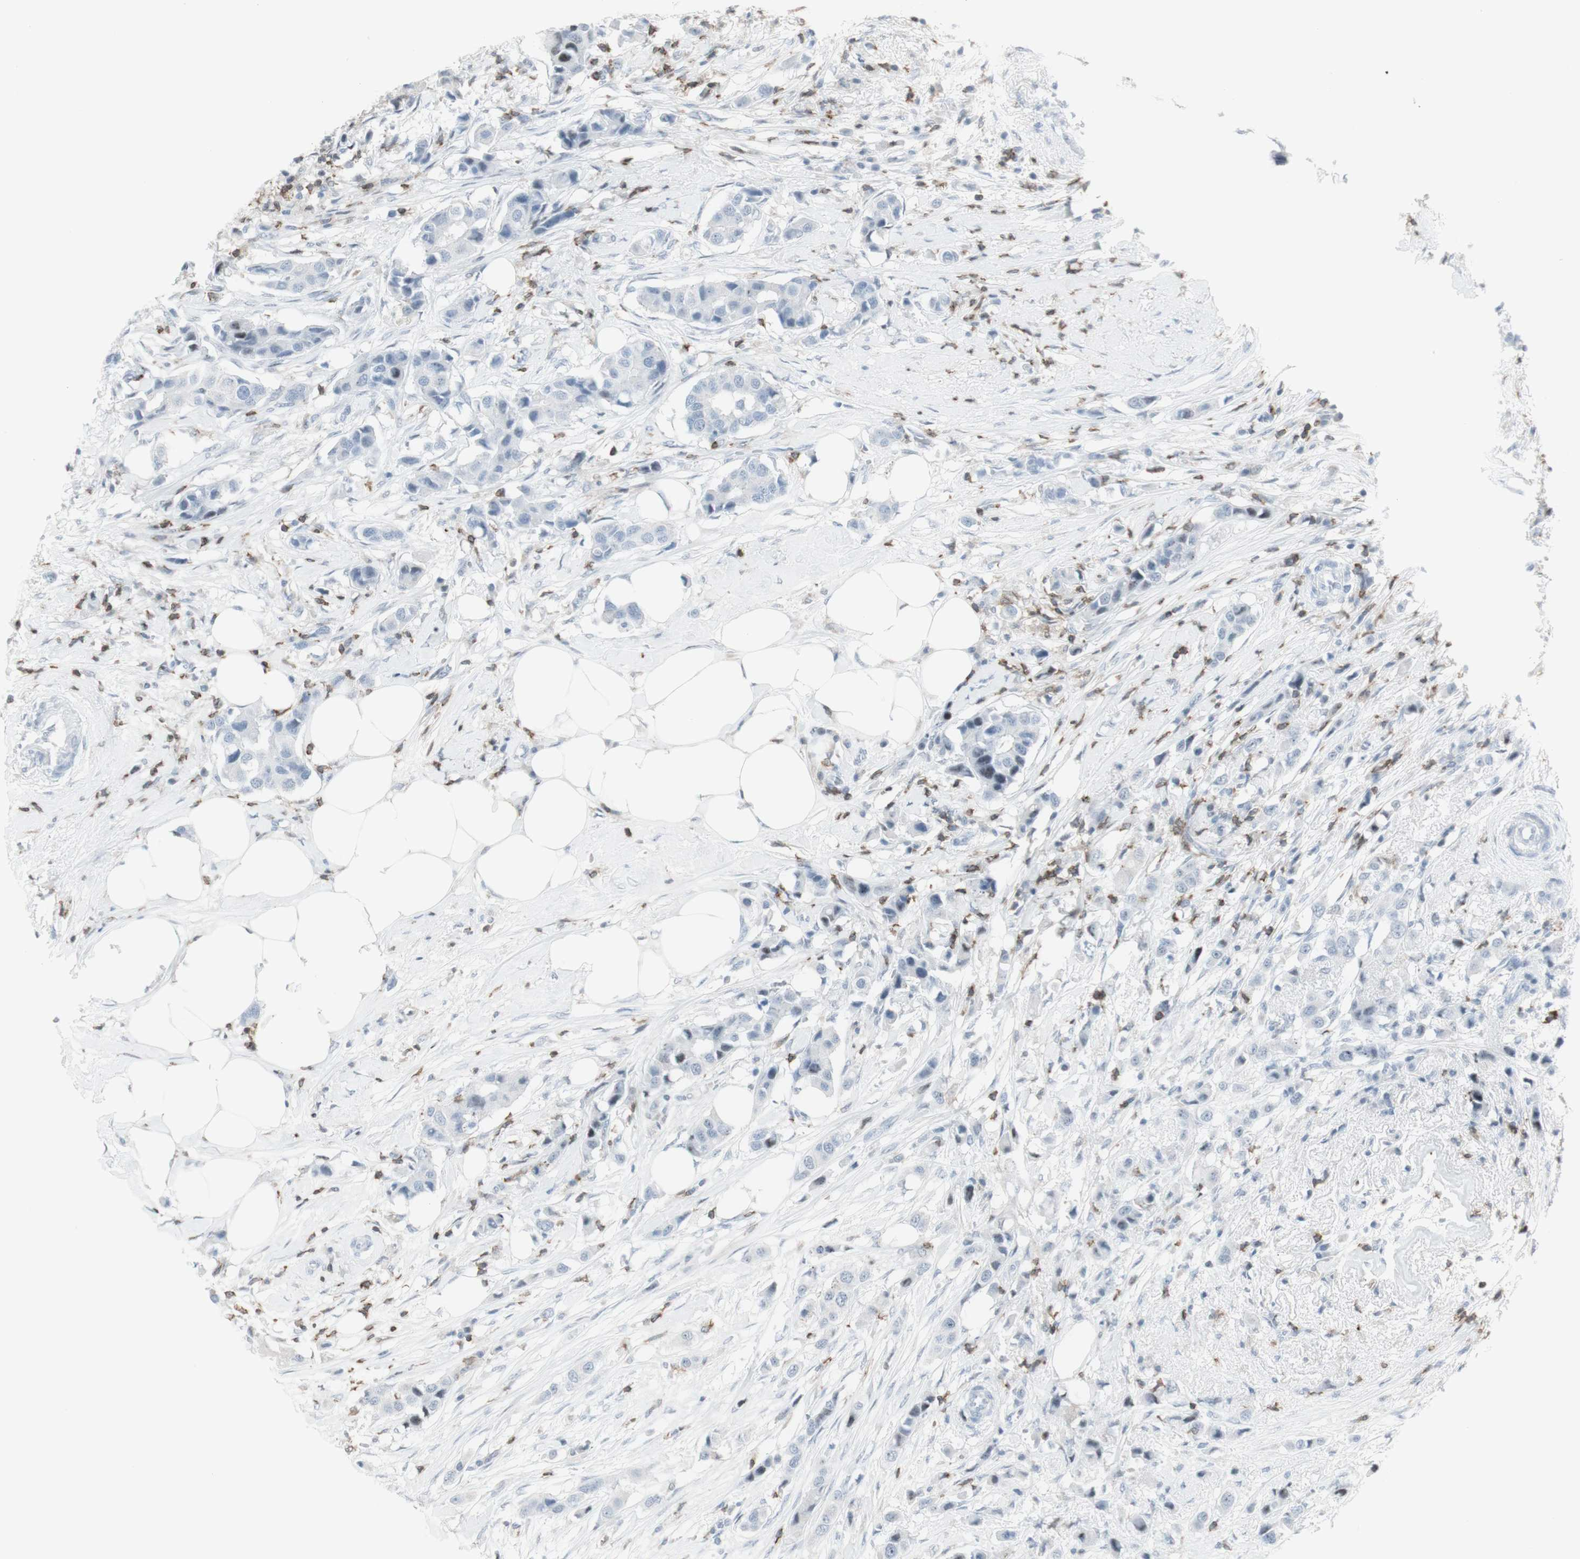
{"staining": {"intensity": "negative", "quantity": "none", "location": "none"}, "tissue": "breast cancer", "cell_type": "Tumor cells", "image_type": "cancer", "snomed": [{"axis": "morphology", "description": "Normal tissue, NOS"}, {"axis": "morphology", "description": "Duct carcinoma"}, {"axis": "topography", "description": "Breast"}], "caption": "Image shows no significant protein staining in tumor cells of breast cancer. (DAB (3,3'-diaminobenzidine) IHC, high magnification).", "gene": "NRG1", "patient": {"sex": "female", "age": 50}}